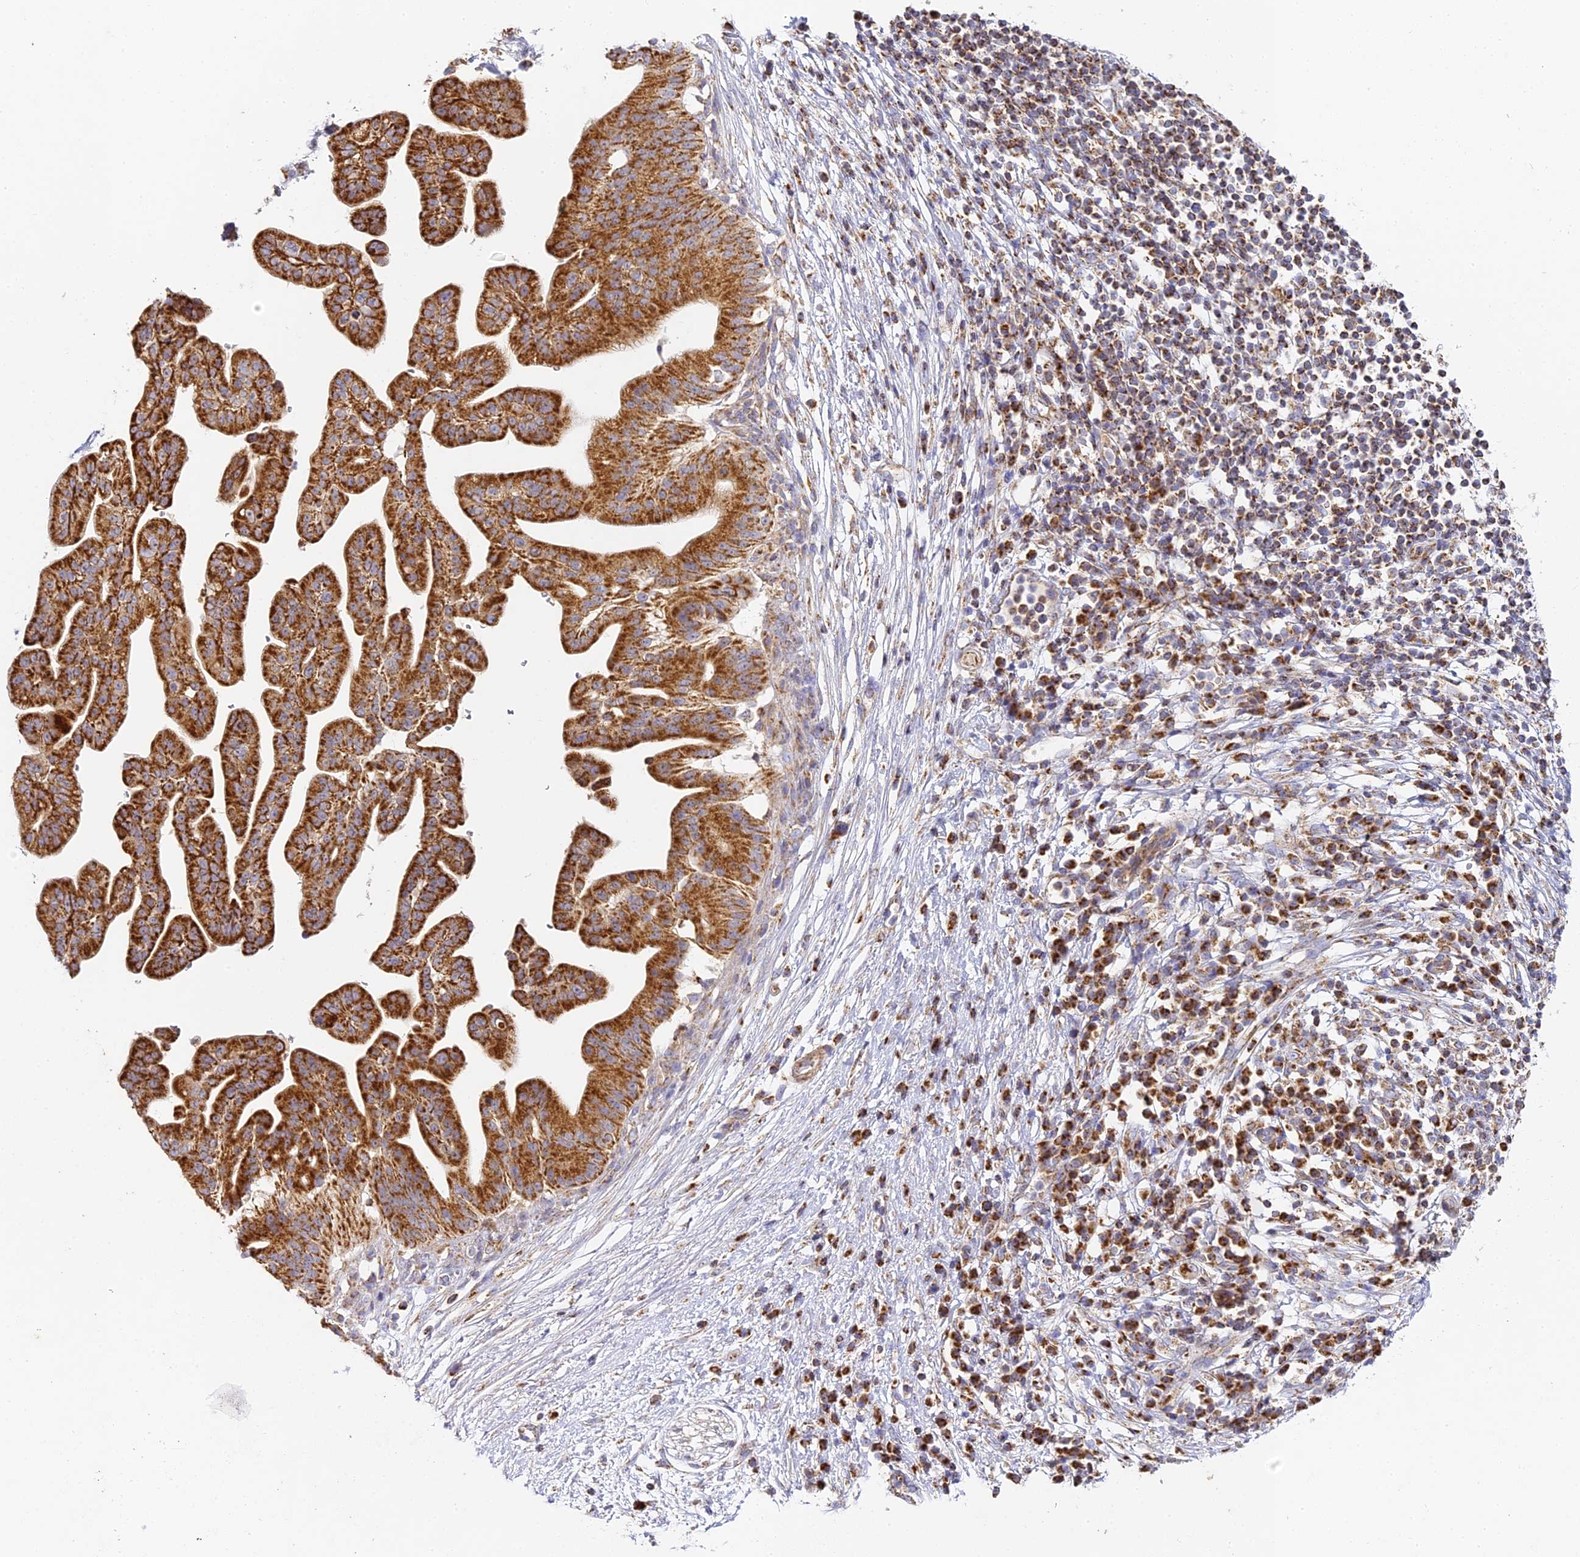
{"staining": {"intensity": "strong", "quantity": ">75%", "location": "cytoplasmic/membranous"}, "tissue": "pancreatic cancer", "cell_type": "Tumor cells", "image_type": "cancer", "snomed": [{"axis": "morphology", "description": "Adenocarcinoma, NOS"}, {"axis": "topography", "description": "Pancreas"}], "caption": "Brown immunohistochemical staining in human pancreatic adenocarcinoma demonstrates strong cytoplasmic/membranous positivity in approximately >75% of tumor cells.", "gene": "DONSON", "patient": {"sex": "male", "age": 68}}